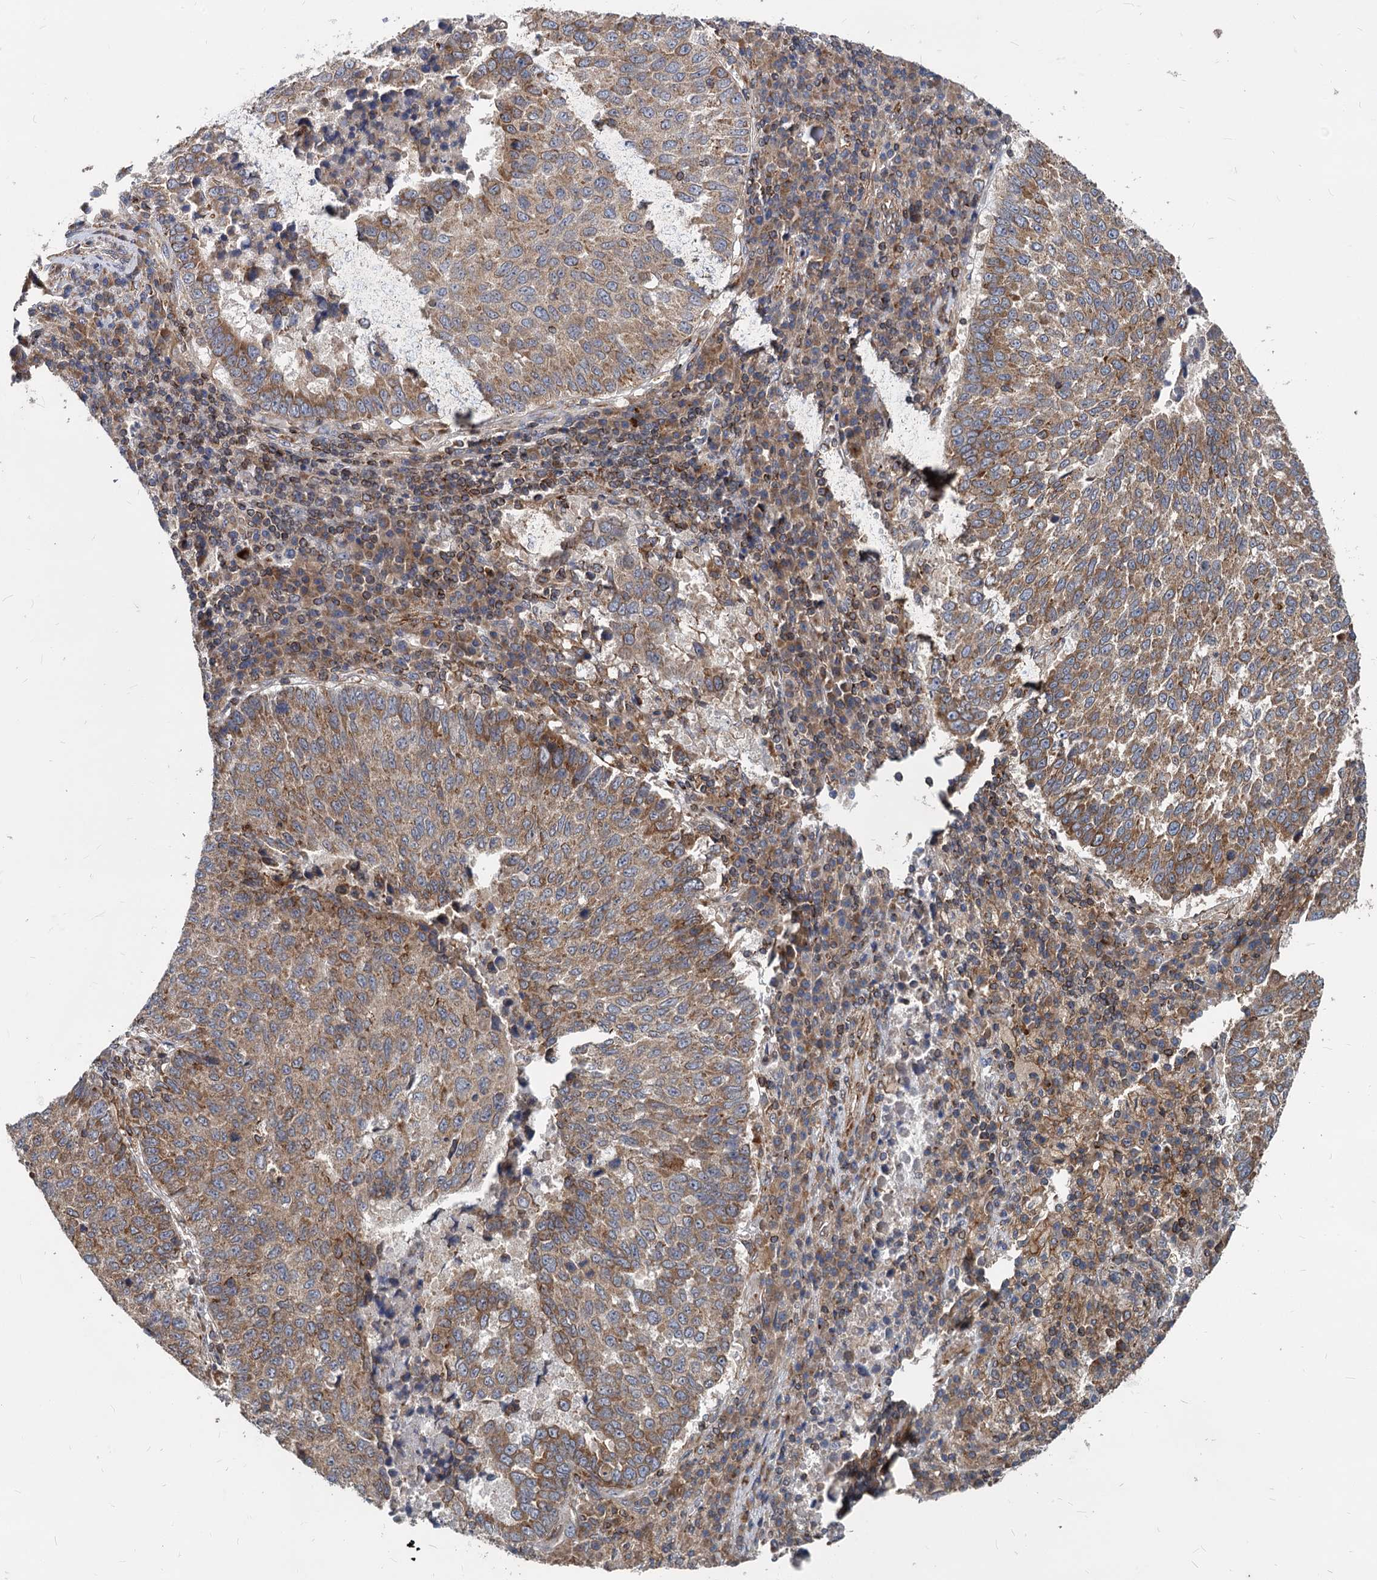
{"staining": {"intensity": "moderate", "quantity": ">75%", "location": "cytoplasmic/membranous"}, "tissue": "lung cancer", "cell_type": "Tumor cells", "image_type": "cancer", "snomed": [{"axis": "morphology", "description": "Squamous cell carcinoma, NOS"}, {"axis": "topography", "description": "Lung"}], "caption": "A histopathology image showing moderate cytoplasmic/membranous positivity in about >75% of tumor cells in lung cancer (squamous cell carcinoma), as visualized by brown immunohistochemical staining.", "gene": "STIM1", "patient": {"sex": "male", "age": 73}}